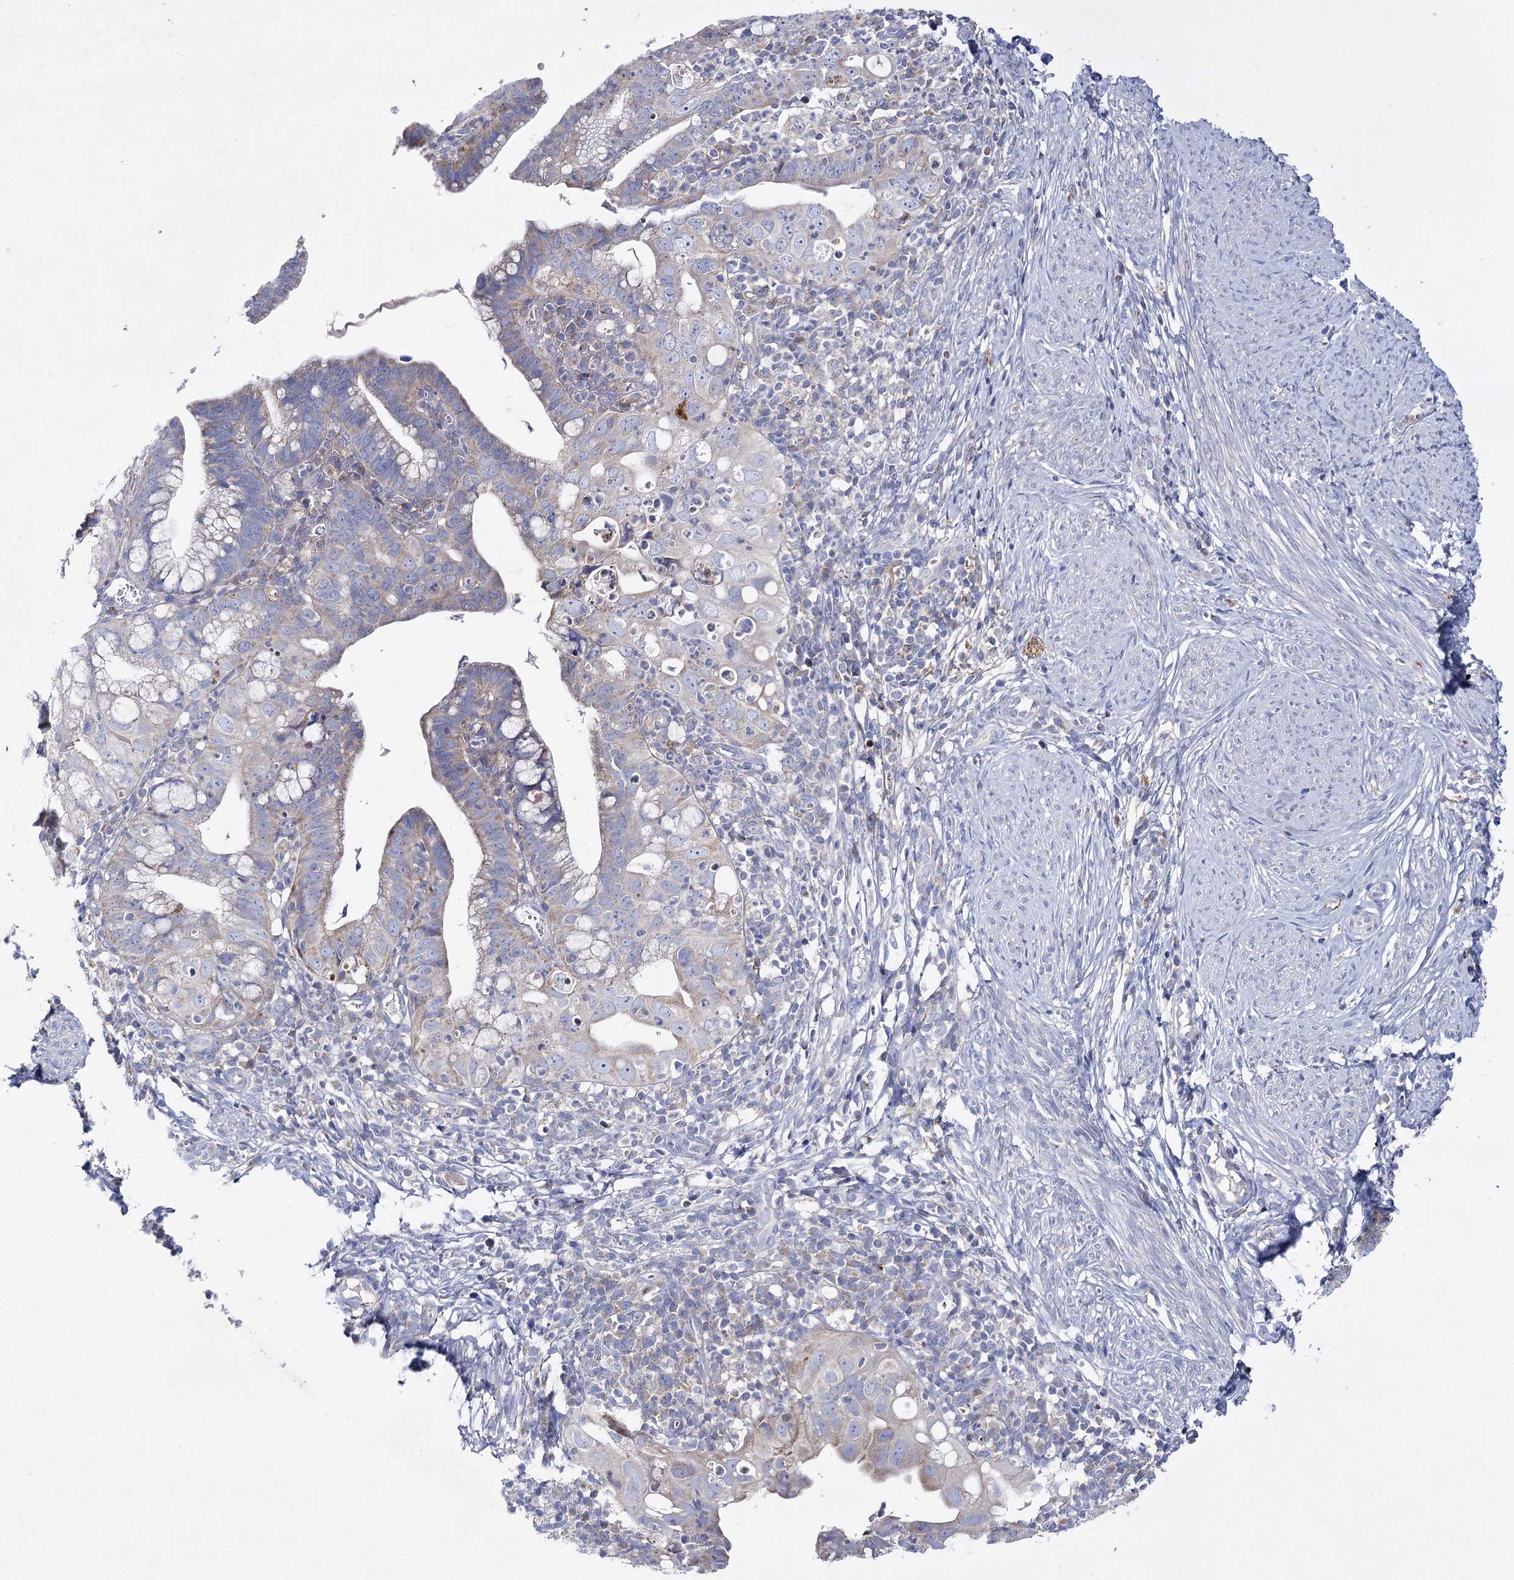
{"staining": {"intensity": "weak", "quantity": "25%-75%", "location": "cytoplasmic/membranous"}, "tissue": "cervical cancer", "cell_type": "Tumor cells", "image_type": "cancer", "snomed": [{"axis": "morphology", "description": "Adenocarcinoma, NOS"}, {"axis": "topography", "description": "Cervix"}], "caption": "Weak cytoplasmic/membranous staining is present in approximately 25%-75% of tumor cells in adenocarcinoma (cervical).", "gene": "COX15", "patient": {"sex": "female", "age": 36}}